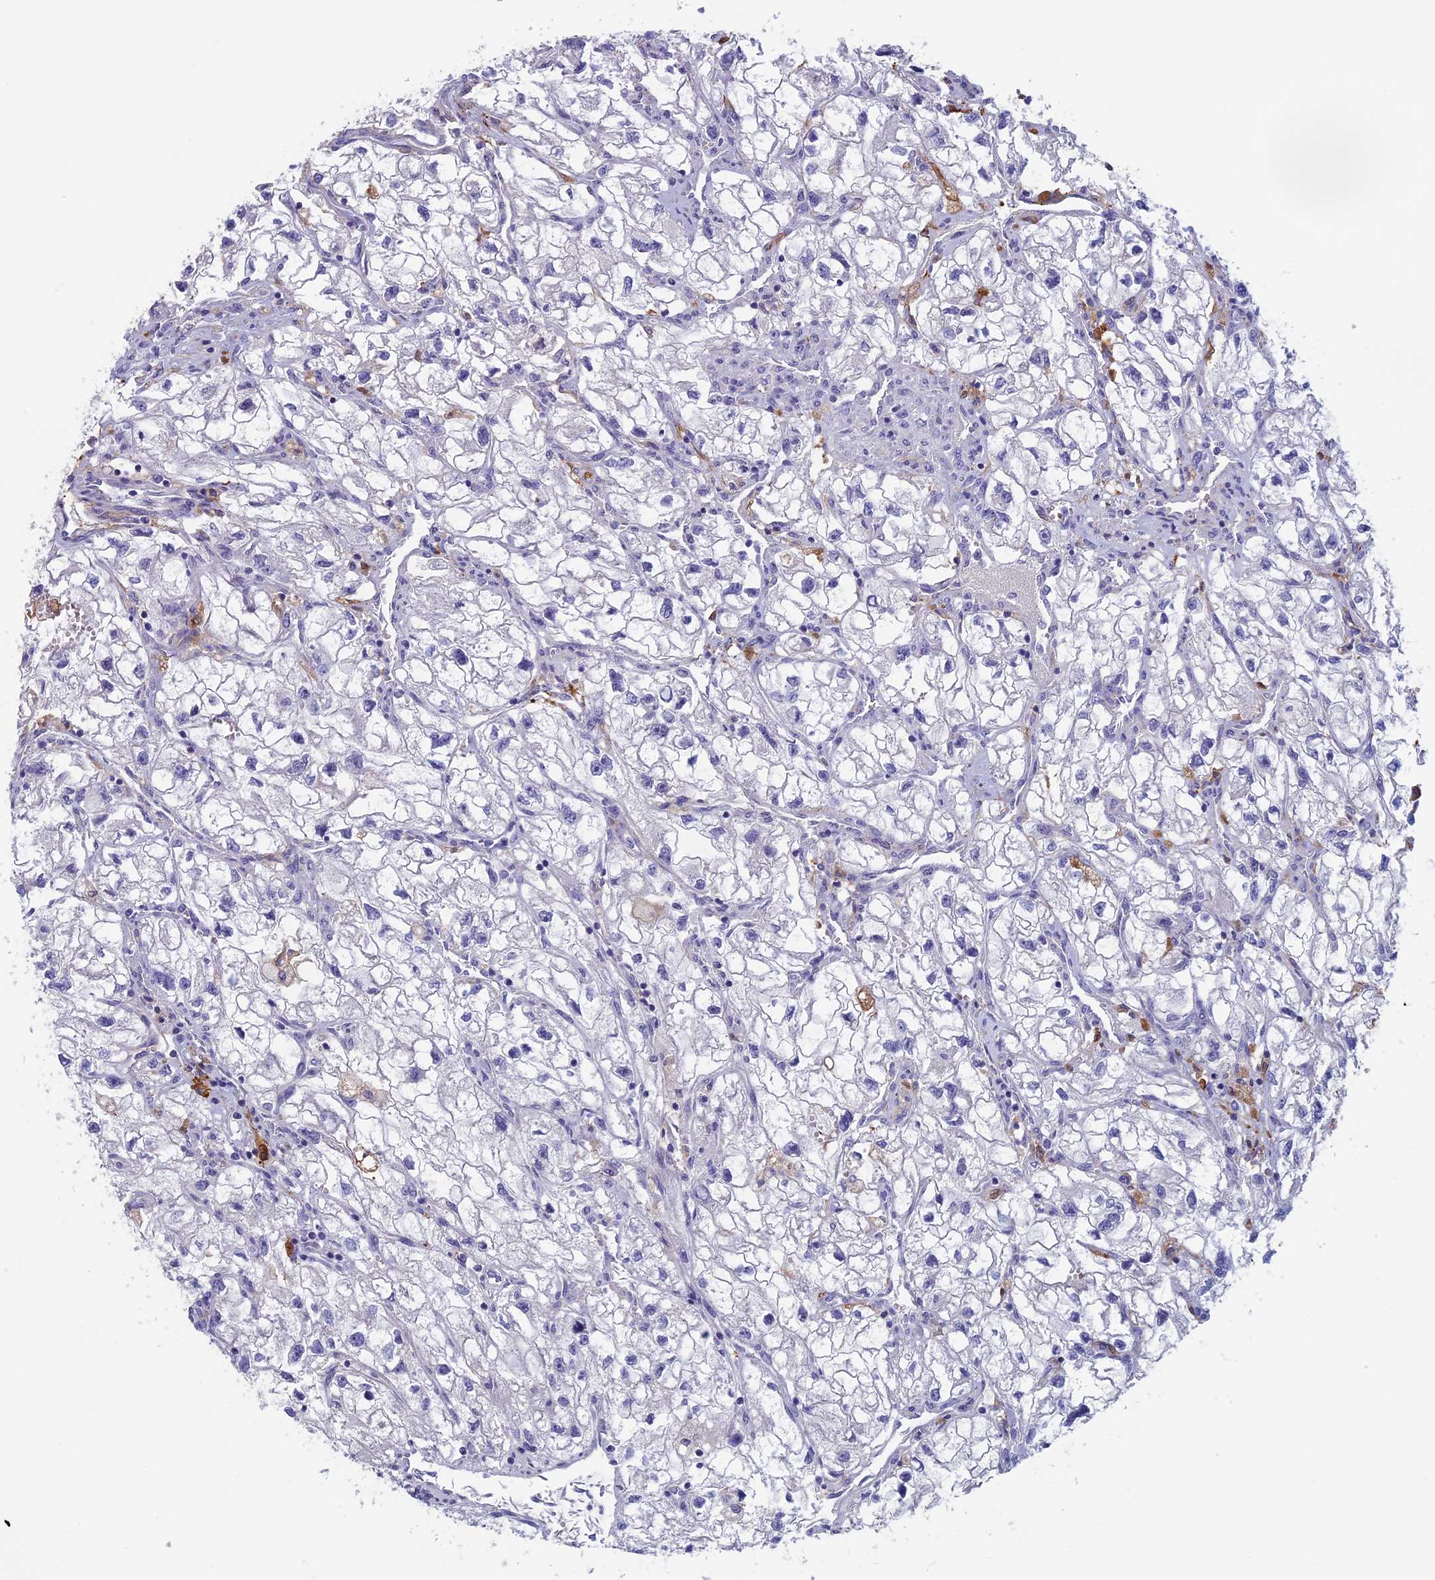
{"staining": {"intensity": "negative", "quantity": "none", "location": "none"}, "tissue": "renal cancer", "cell_type": "Tumor cells", "image_type": "cancer", "snomed": [{"axis": "morphology", "description": "Adenocarcinoma, NOS"}, {"axis": "topography", "description": "Kidney"}], "caption": "DAB immunohistochemical staining of adenocarcinoma (renal) displays no significant positivity in tumor cells.", "gene": "CNOT6L", "patient": {"sex": "female", "age": 70}}